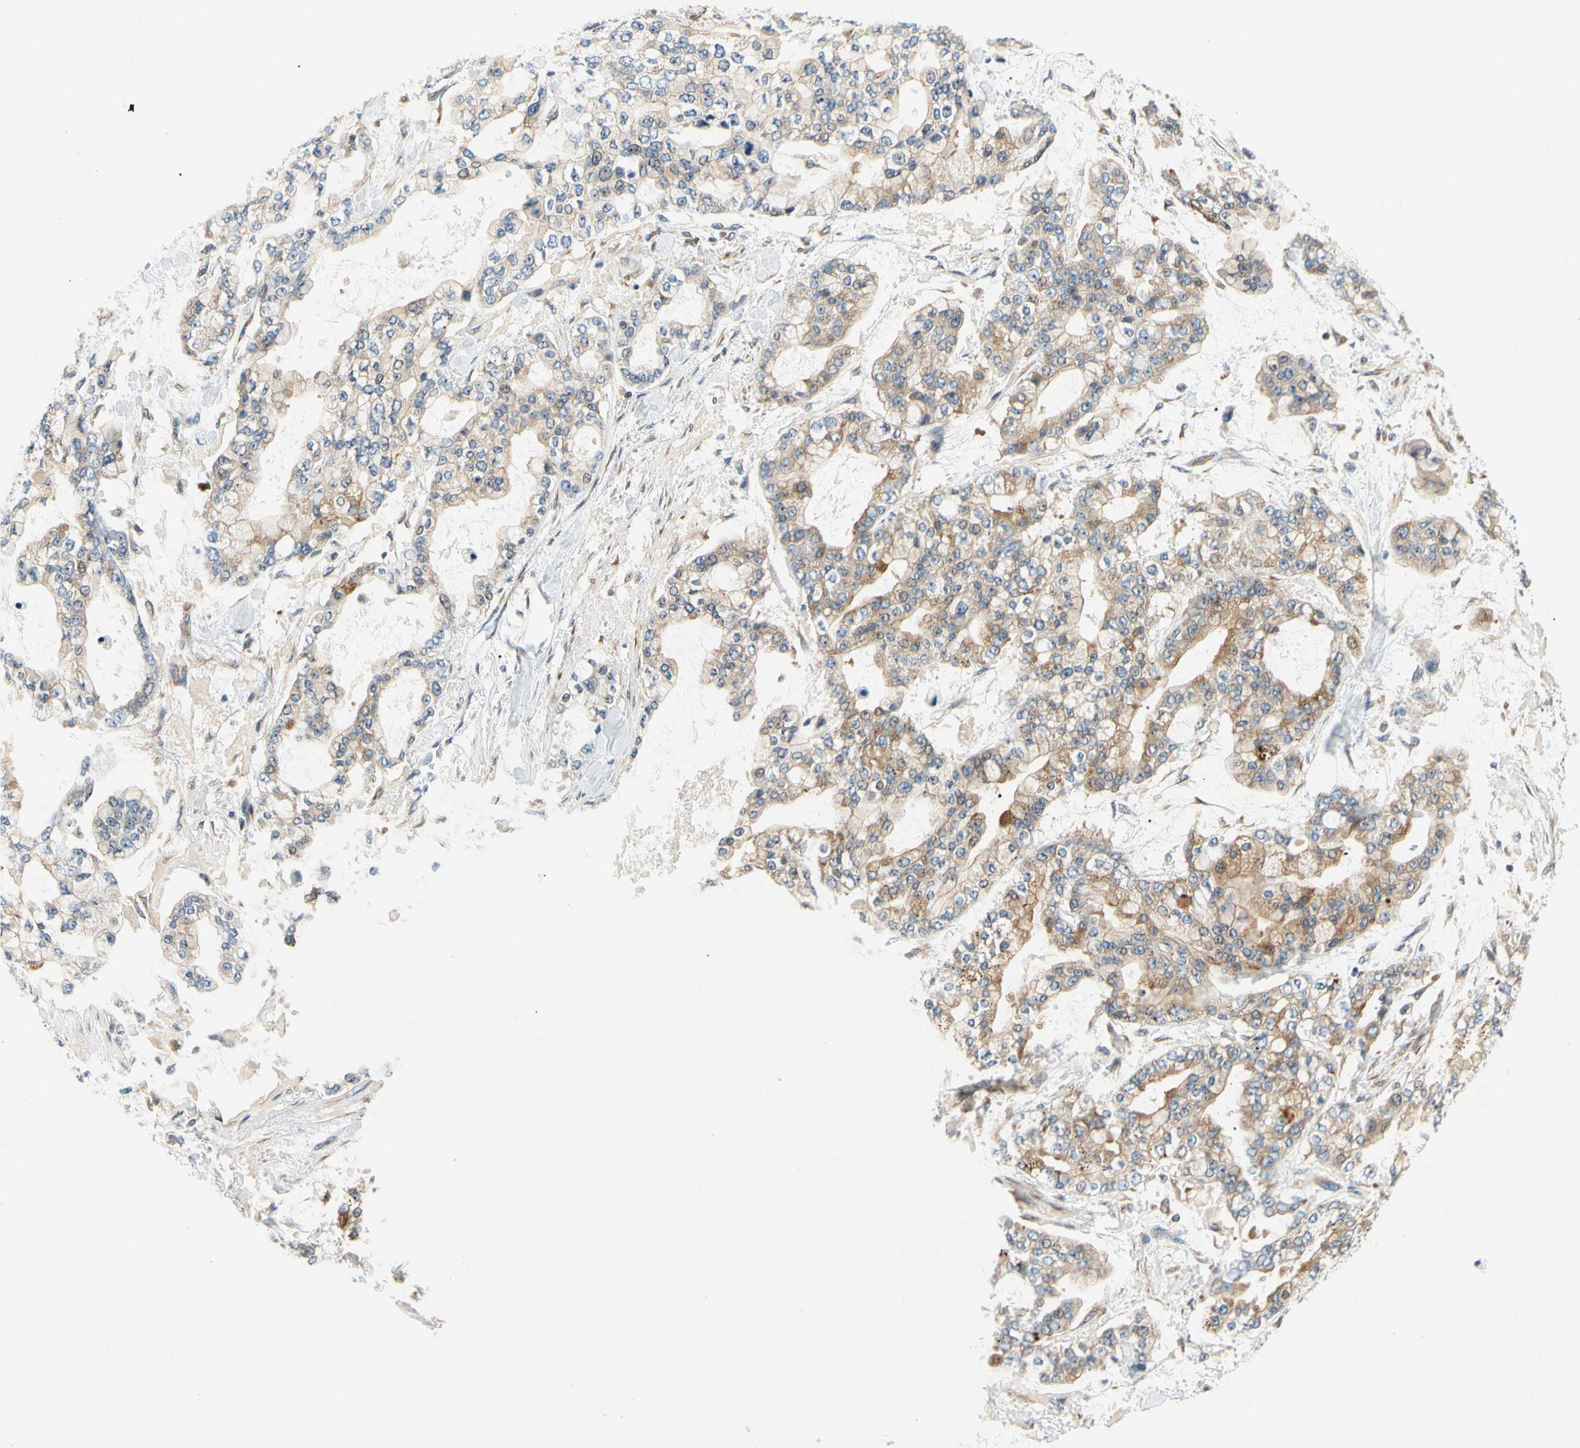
{"staining": {"intensity": "moderate", "quantity": ">75%", "location": "cytoplasmic/membranous"}, "tissue": "stomach cancer", "cell_type": "Tumor cells", "image_type": "cancer", "snomed": [{"axis": "morphology", "description": "Normal tissue, NOS"}, {"axis": "morphology", "description": "Adenocarcinoma, NOS"}, {"axis": "topography", "description": "Stomach, upper"}, {"axis": "topography", "description": "Stomach"}], "caption": "Human stomach cancer stained with a brown dye reveals moderate cytoplasmic/membranous positive positivity in about >75% of tumor cells.", "gene": "LRRC47", "patient": {"sex": "male", "age": 76}}